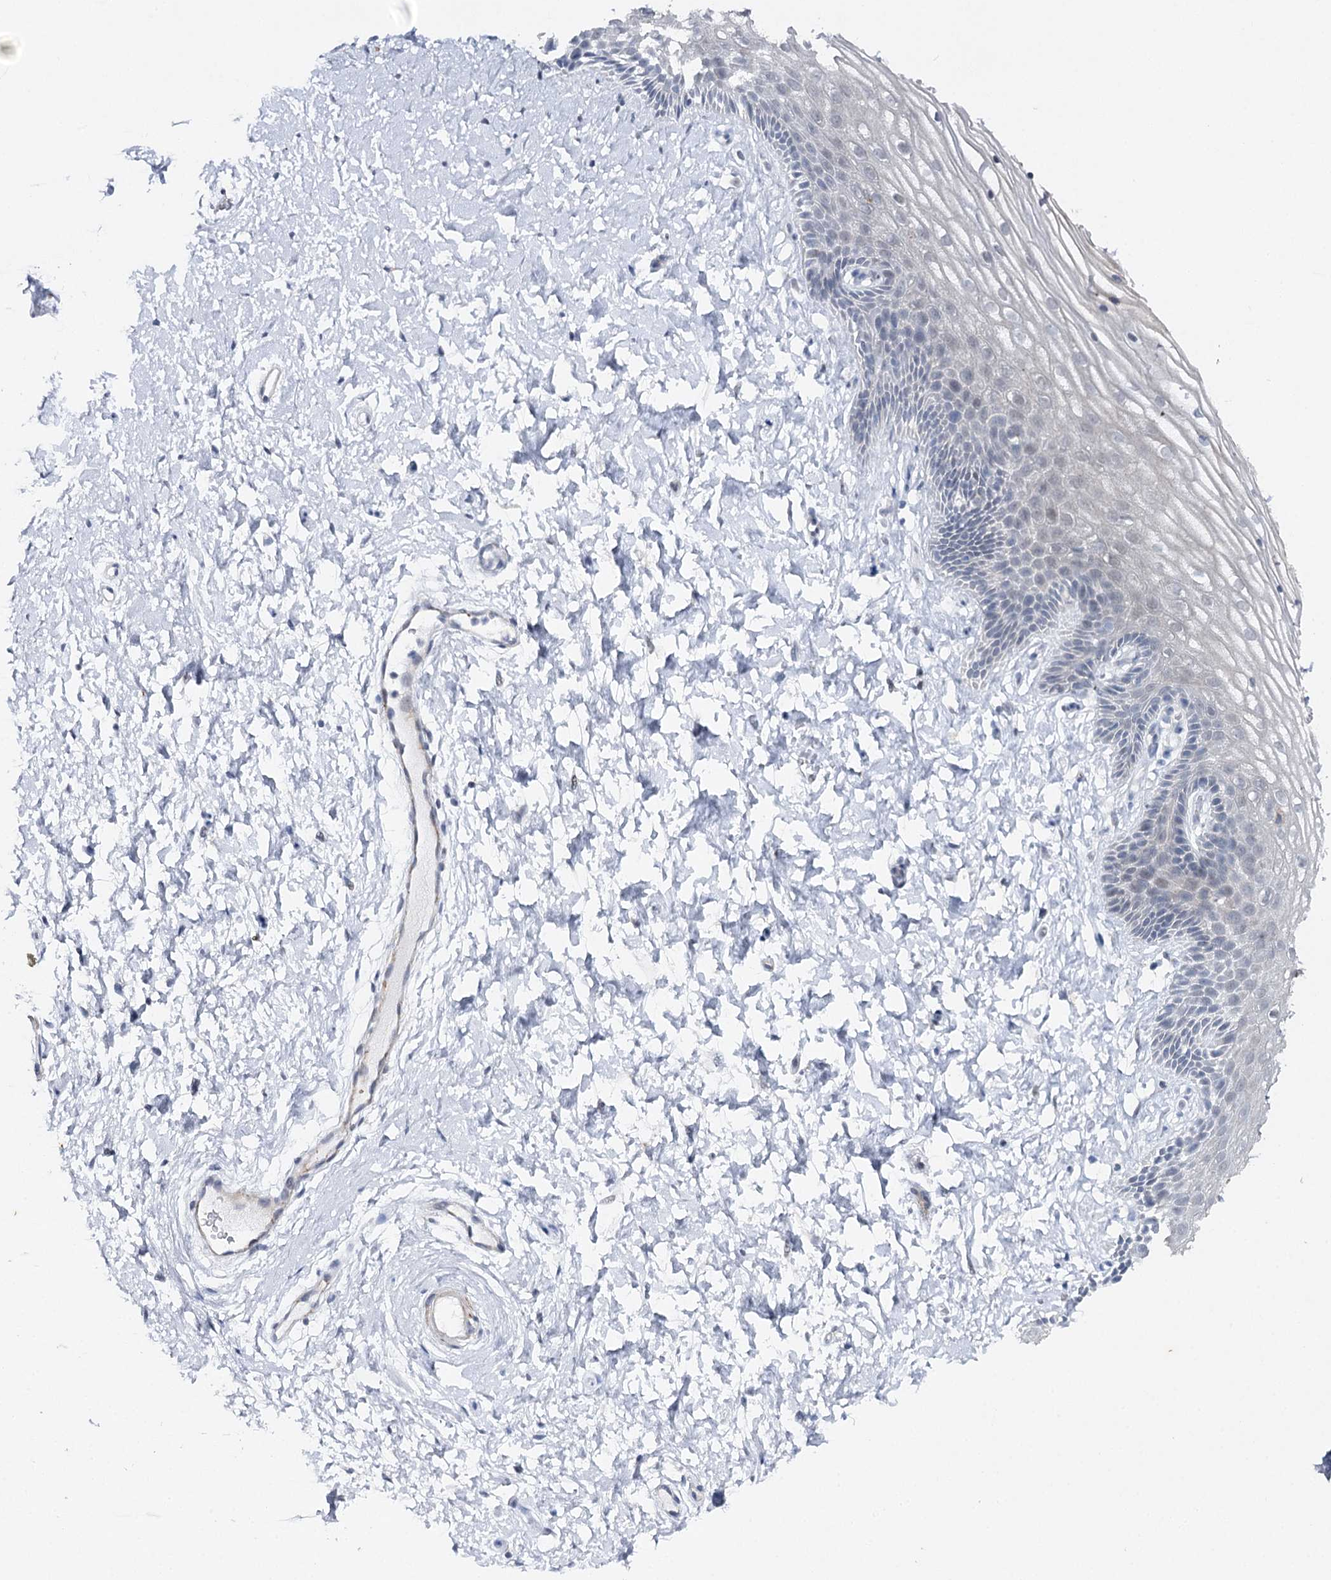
{"staining": {"intensity": "negative", "quantity": "none", "location": "none"}, "tissue": "vagina", "cell_type": "Squamous epithelial cells", "image_type": "normal", "snomed": [{"axis": "morphology", "description": "Normal tissue, NOS"}, {"axis": "topography", "description": "Vagina"}, {"axis": "topography", "description": "Cervix"}], "caption": "Immunohistochemical staining of benign human vagina exhibits no significant staining in squamous epithelial cells.", "gene": "AGXT2", "patient": {"sex": "female", "age": 40}}